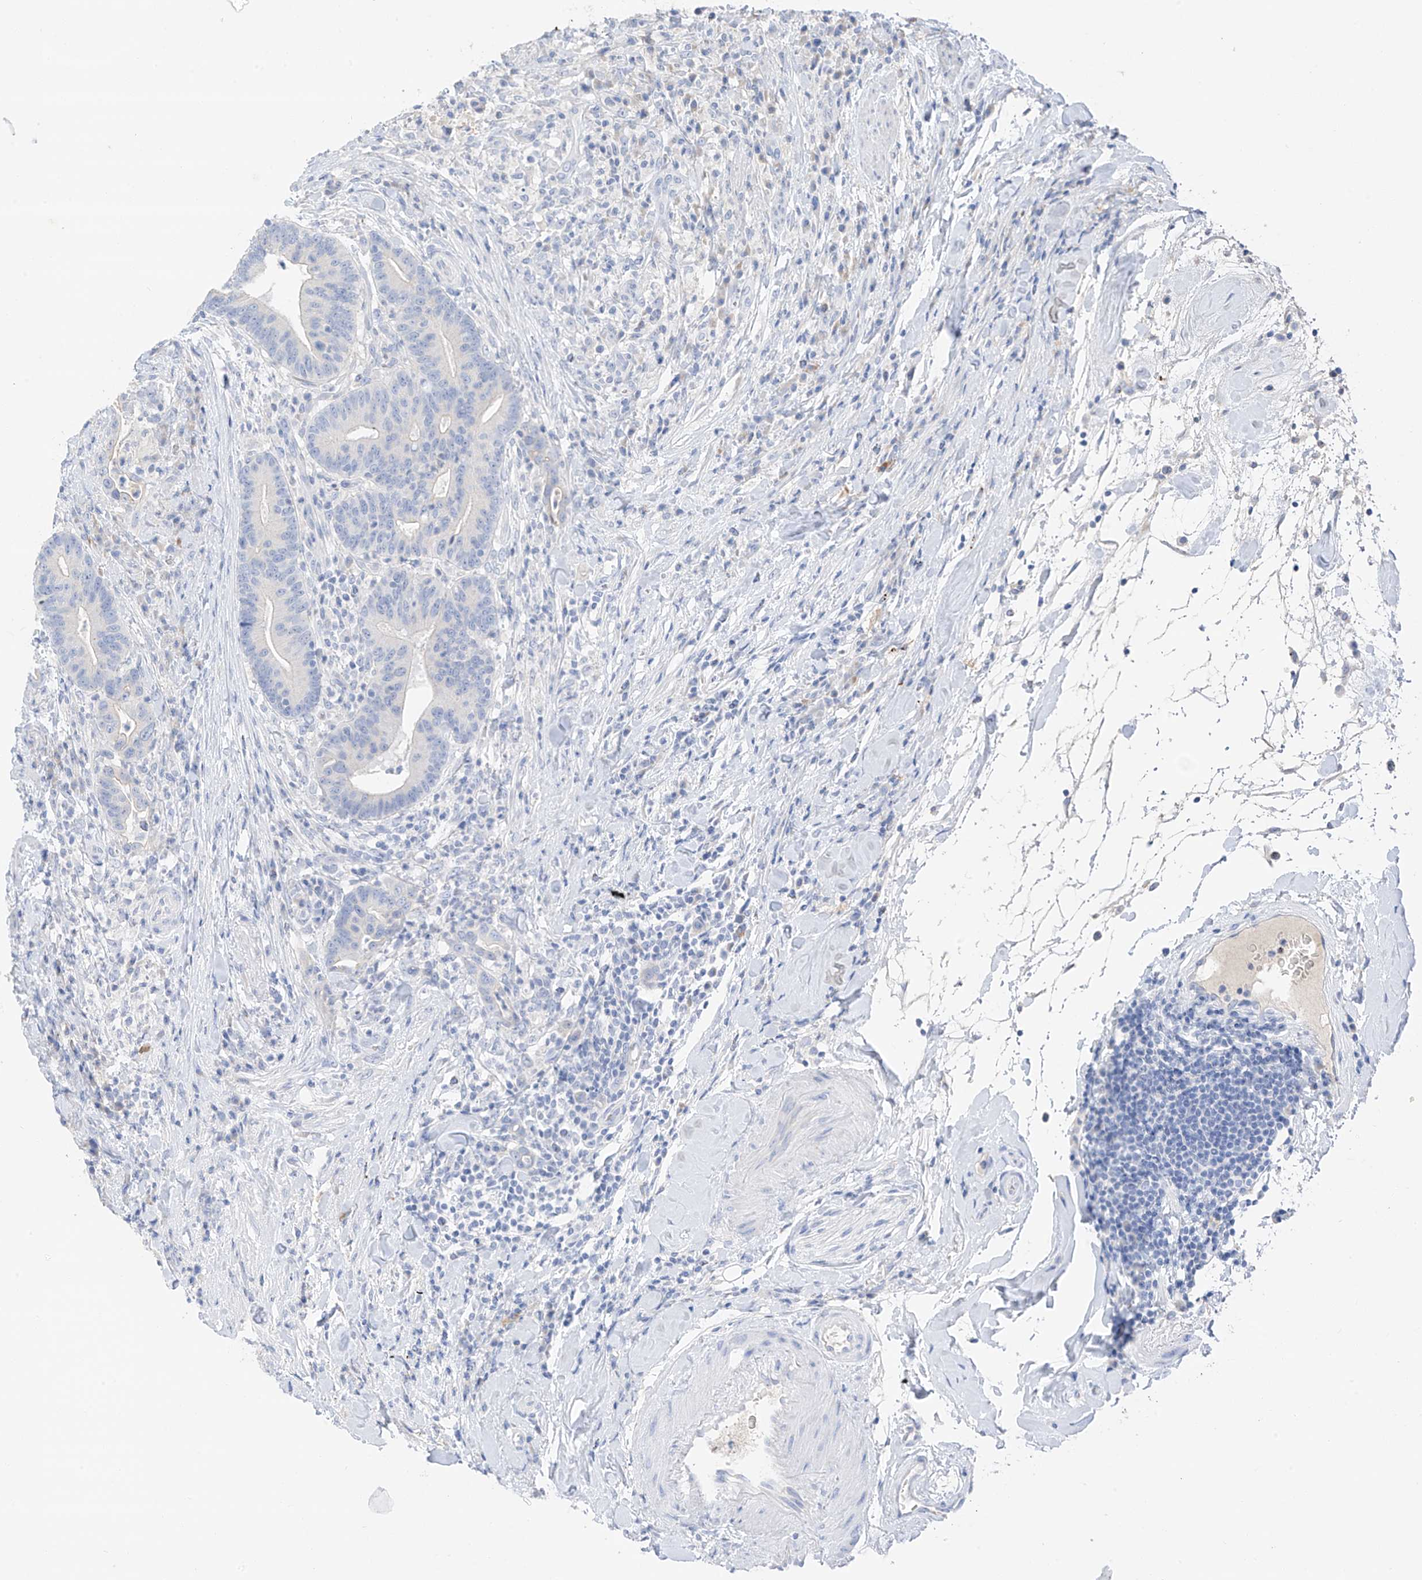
{"staining": {"intensity": "negative", "quantity": "none", "location": "none"}, "tissue": "colorectal cancer", "cell_type": "Tumor cells", "image_type": "cancer", "snomed": [{"axis": "morphology", "description": "Adenocarcinoma, NOS"}, {"axis": "topography", "description": "Colon"}], "caption": "An IHC image of colorectal adenocarcinoma is shown. There is no staining in tumor cells of colorectal adenocarcinoma.", "gene": "CAPN13", "patient": {"sex": "female", "age": 66}}